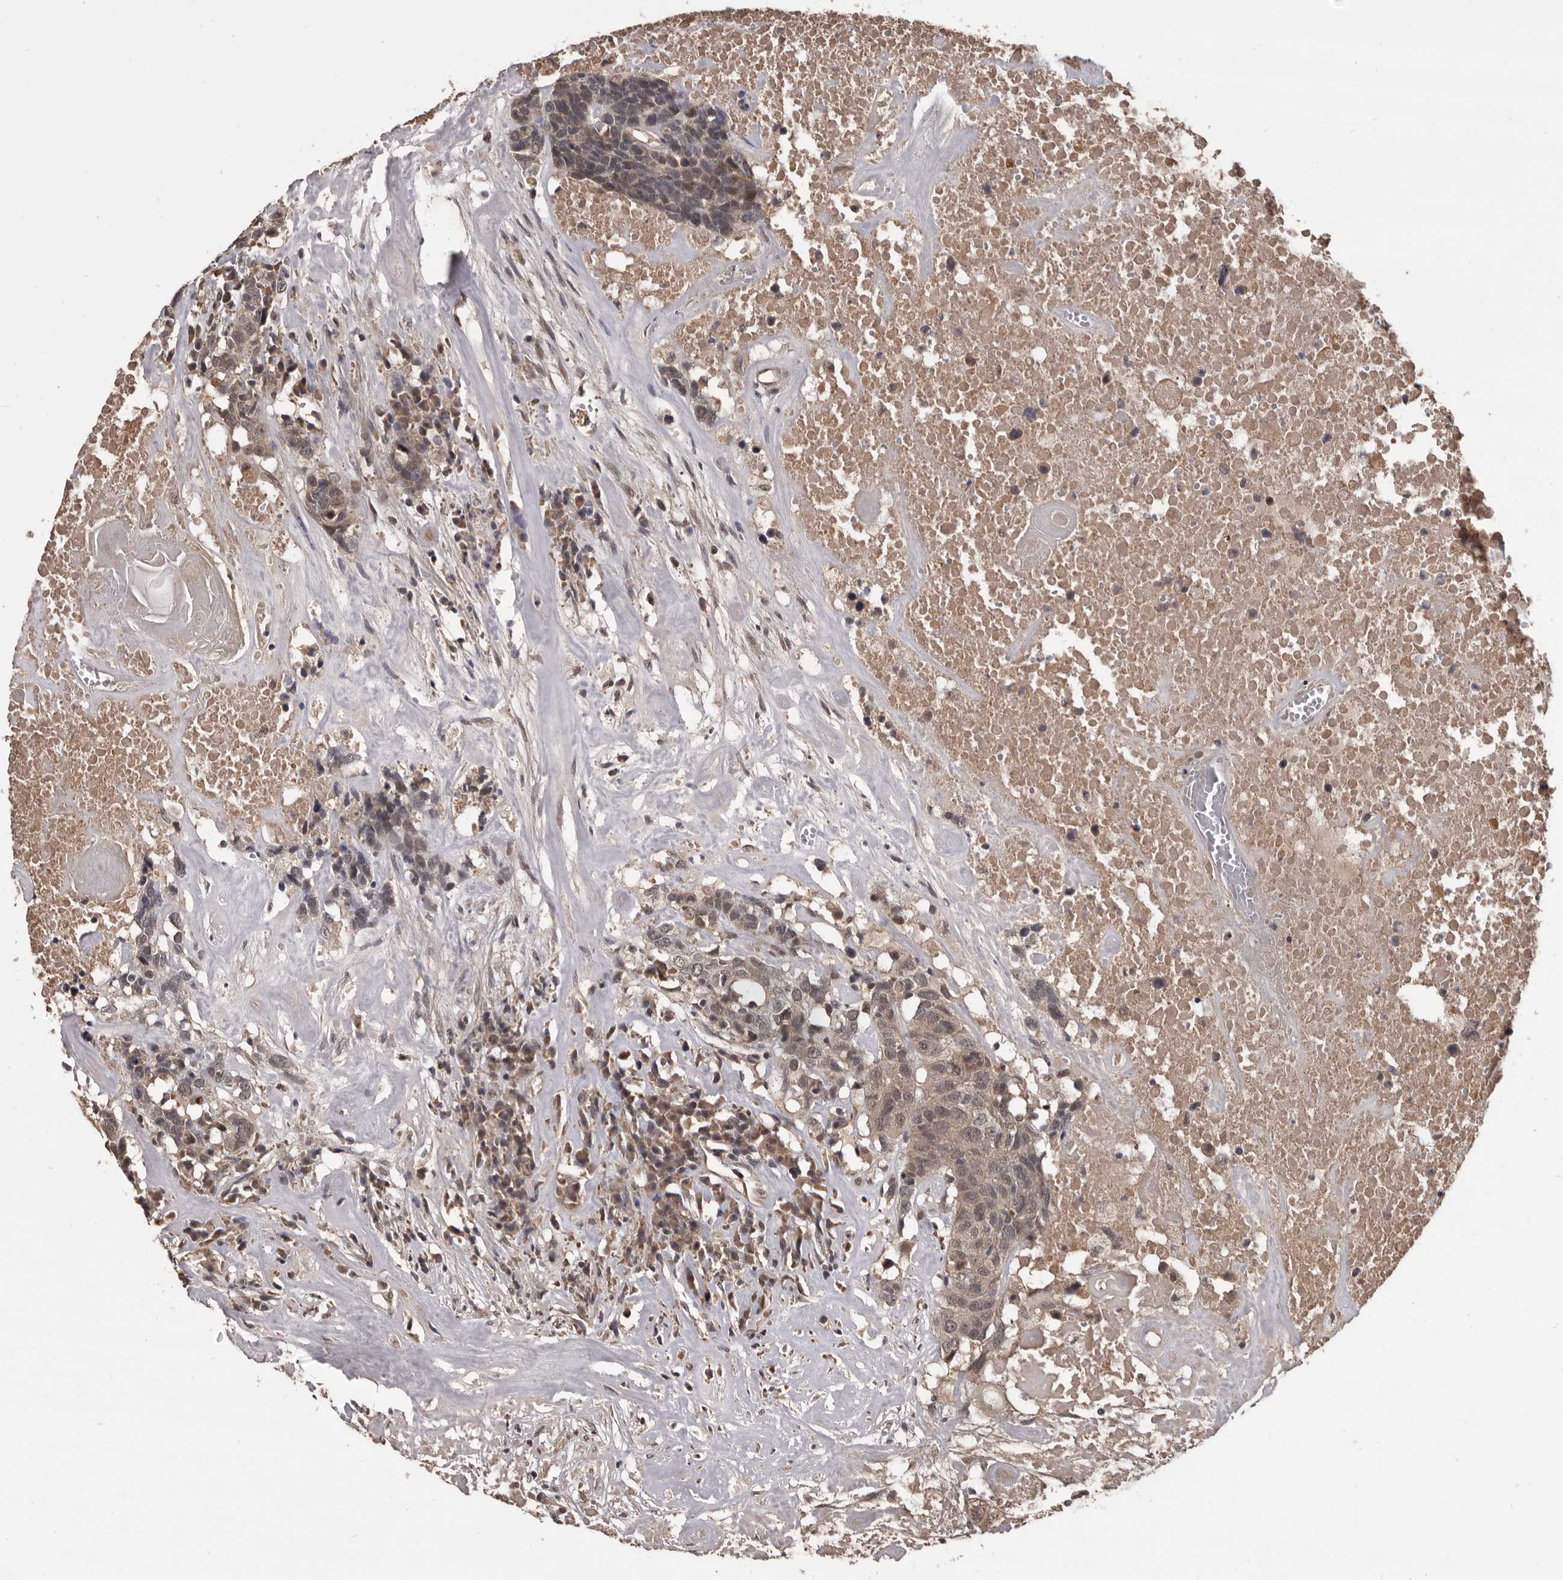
{"staining": {"intensity": "weak", "quantity": ">75%", "location": "nuclear"}, "tissue": "head and neck cancer", "cell_type": "Tumor cells", "image_type": "cancer", "snomed": [{"axis": "morphology", "description": "Squamous cell carcinoma, NOS"}, {"axis": "topography", "description": "Head-Neck"}], "caption": "A brown stain shows weak nuclear expression of a protein in human head and neck cancer (squamous cell carcinoma) tumor cells. (Stains: DAB (3,3'-diaminobenzidine) in brown, nuclei in blue, Microscopy: brightfield microscopy at high magnification).", "gene": "AHR", "patient": {"sex": "male", "age": 66}}